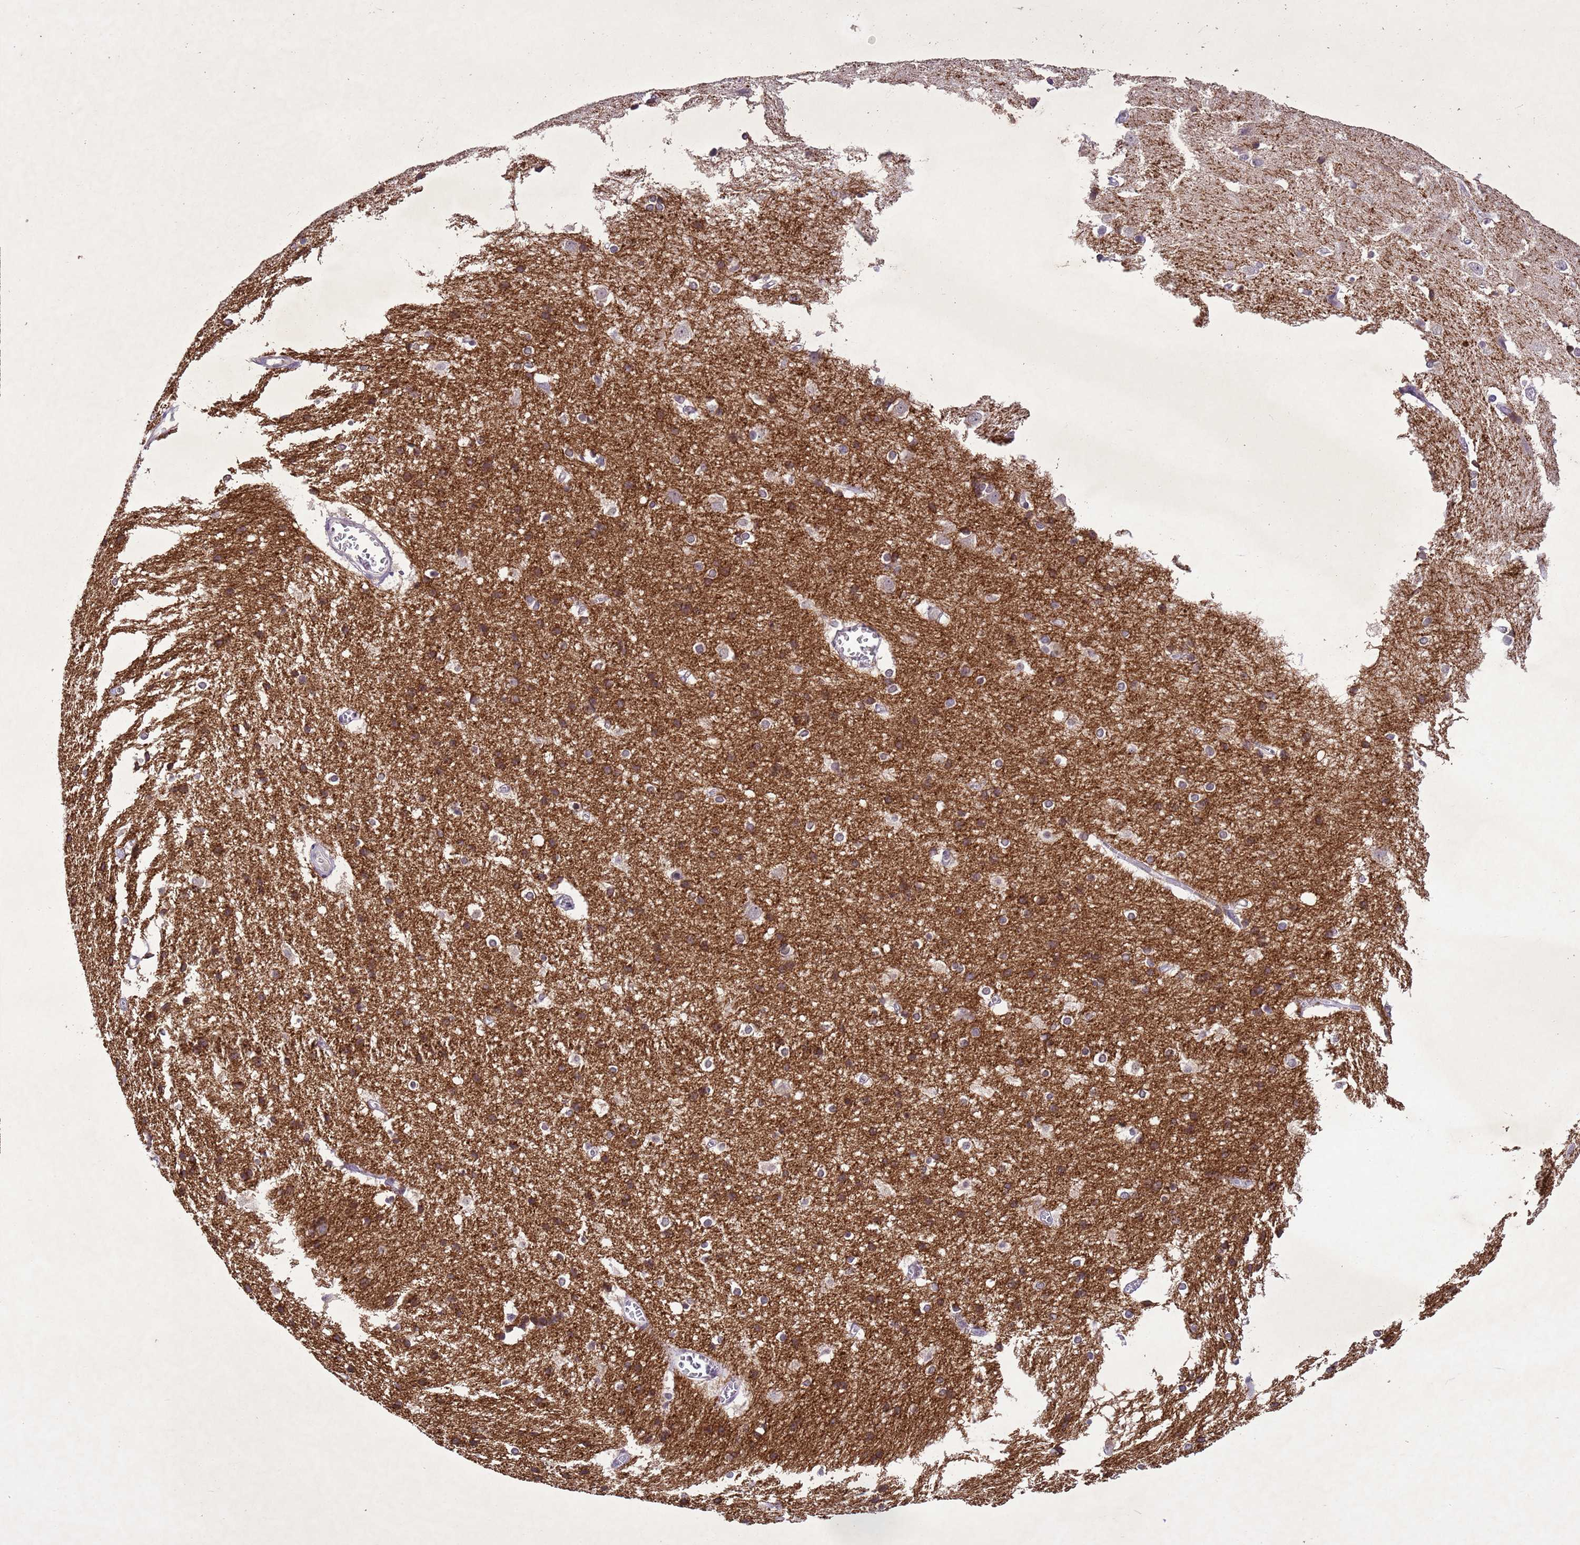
{"staining": {"intensity": "negative", "quantity": "none", "location": "none"}, "tissue": "cerebral cortex", "cell_type": "Endothelial cells", "image_type": "normal", "snomed": [{"axis": "morphology", "description": "Normal tissue, NOS"}, {"axis": "topography", "description": "Cerebral cortex"}], "caption": "Immunohistochemistry (IHC) histopathology image of benign cerebral cortex: cerebral cortex stained with DAB (3,3'-diaminobenzidine) reveals no significant protein staining in endothelial cells.", "gene": "NLRP11", "patient": {"sex": "male", "age": 54}}